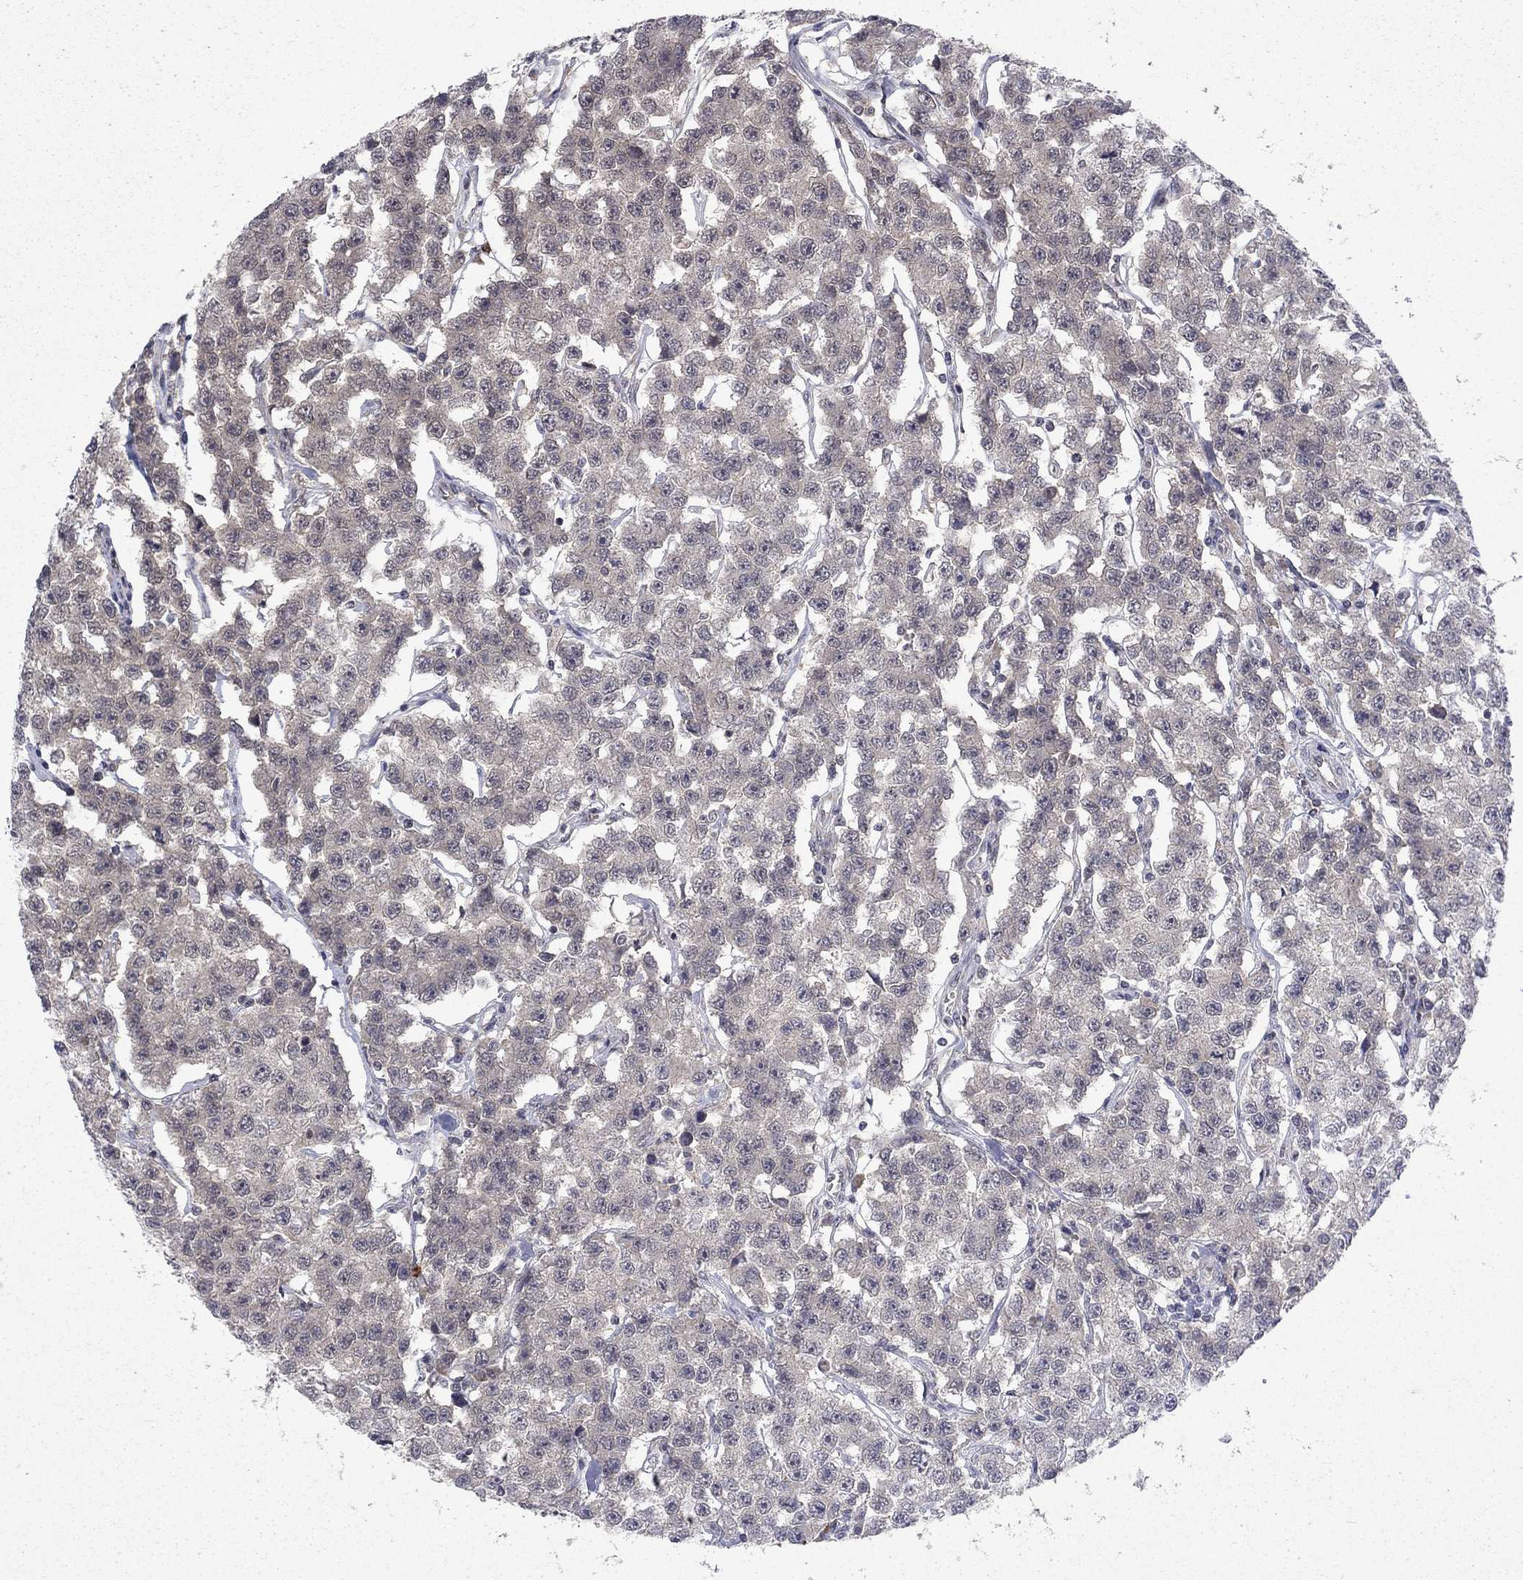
{"staining": {"intensity": "negative", "quantity": "none", "location": "none"}, "tissue": "testis cancer", "cell_type": "Tumor cells", "image_type": "cancer", "snomed": [{"axis": "morphology", "description": "Seminoma, NOS"}, {"axis": "topography", "description": "Testis"}], "caption": "Testis cancer (seminoma) stained for a protein using IHC reveals no positivity tumor cells.", "gene": "CHAT", "patient": {"sex": "male", "age": 59}}